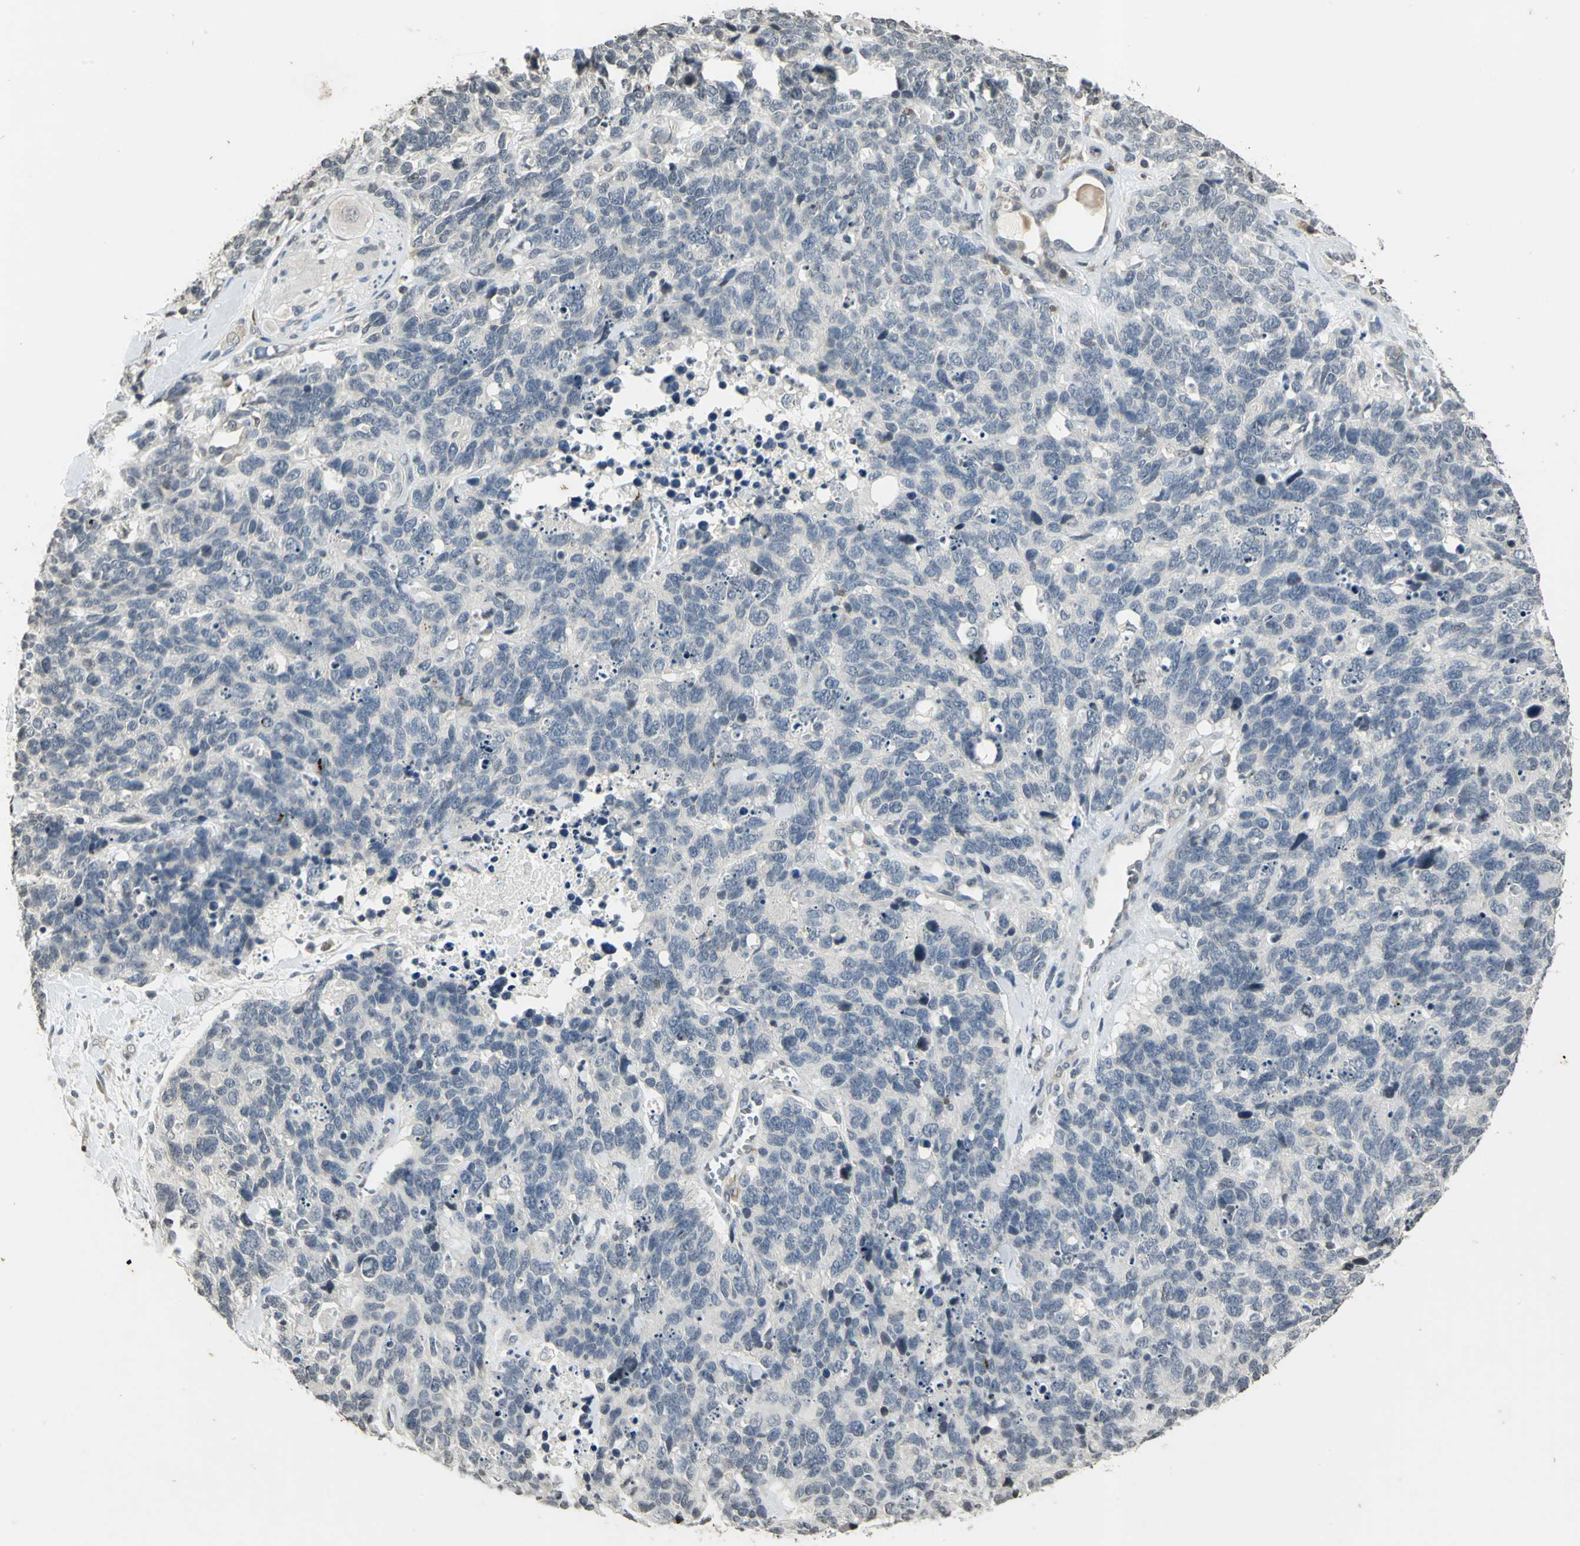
{"staining": {"intensity": "negative", "quantity": "none", "location": "none"}, "tissue": "lung cancer", "cell_type": "Tumor cells", "image_type": "cancer", "snomed": [{"axis": "morphology", "description": "Neoplasm, malignant, NOS"}, {"axis": "topography", "description": "Lung"}], "caption": "There is no significant staining in tumor cells of lung neoplasm (malignant). (Brightfield microscopy of DAB (3,3'-diaminobenzidine) IHC at high magnification).", "gene": "IL16", "patient": {"sex": "female", "age": 58}}